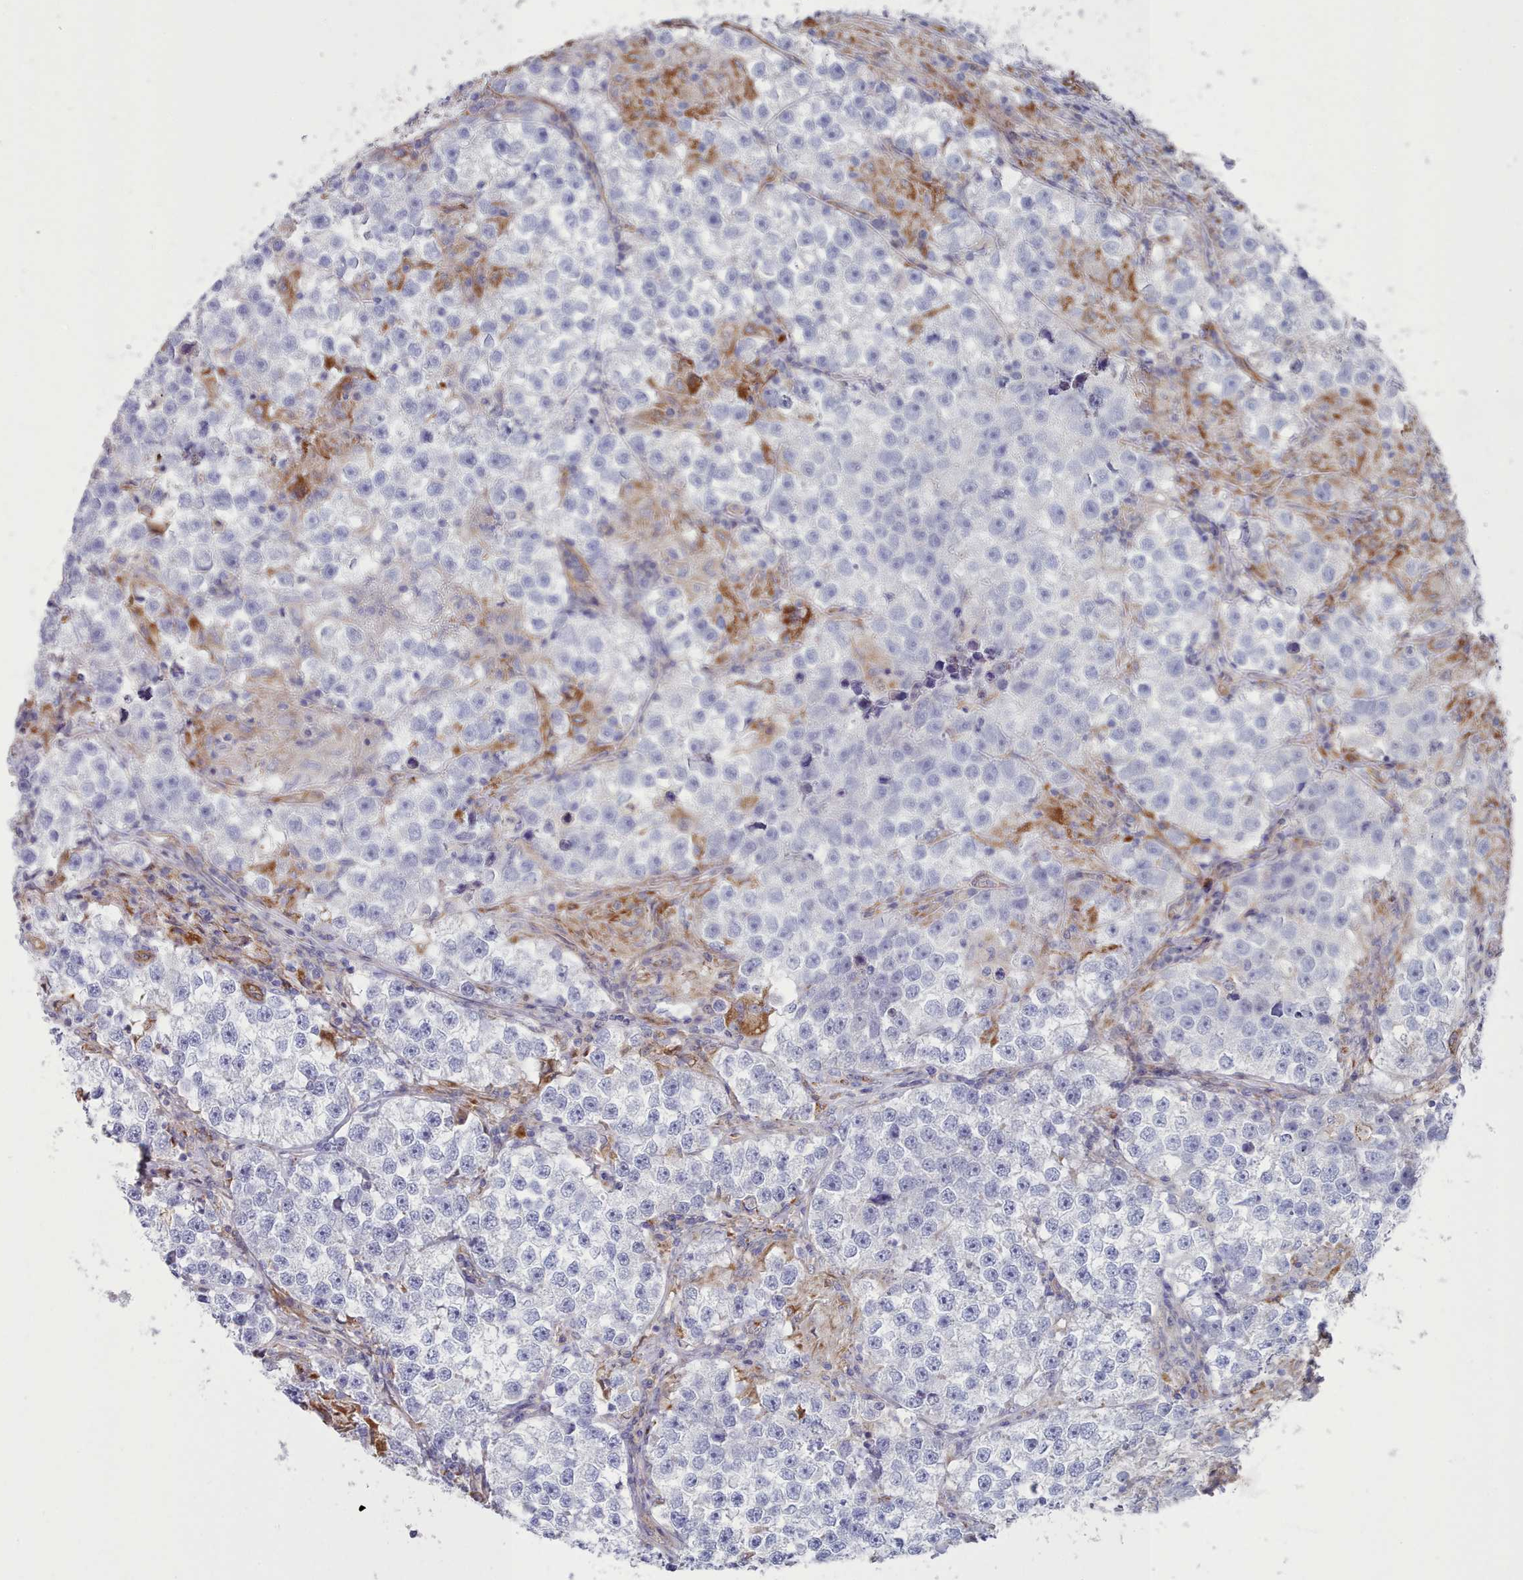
{"staining": {"intensity": "negative", "quantity": "none", "location": "none"}, "tissue": "testis cancer", "cell_type": "Tumor cells", "image_type": "cancer", "snomed": [{"axis": "morphology", "description": "Seminoma, NOS"}, {"axis": "topography", "description": "Testis"}], "caption": "Immunohistochemical staining of human testis cancer (seminoma) demonstrates no significant expression in tumor cells.", "gene": "G6PC1", "patient": {"sex": "male", "age": 46}}